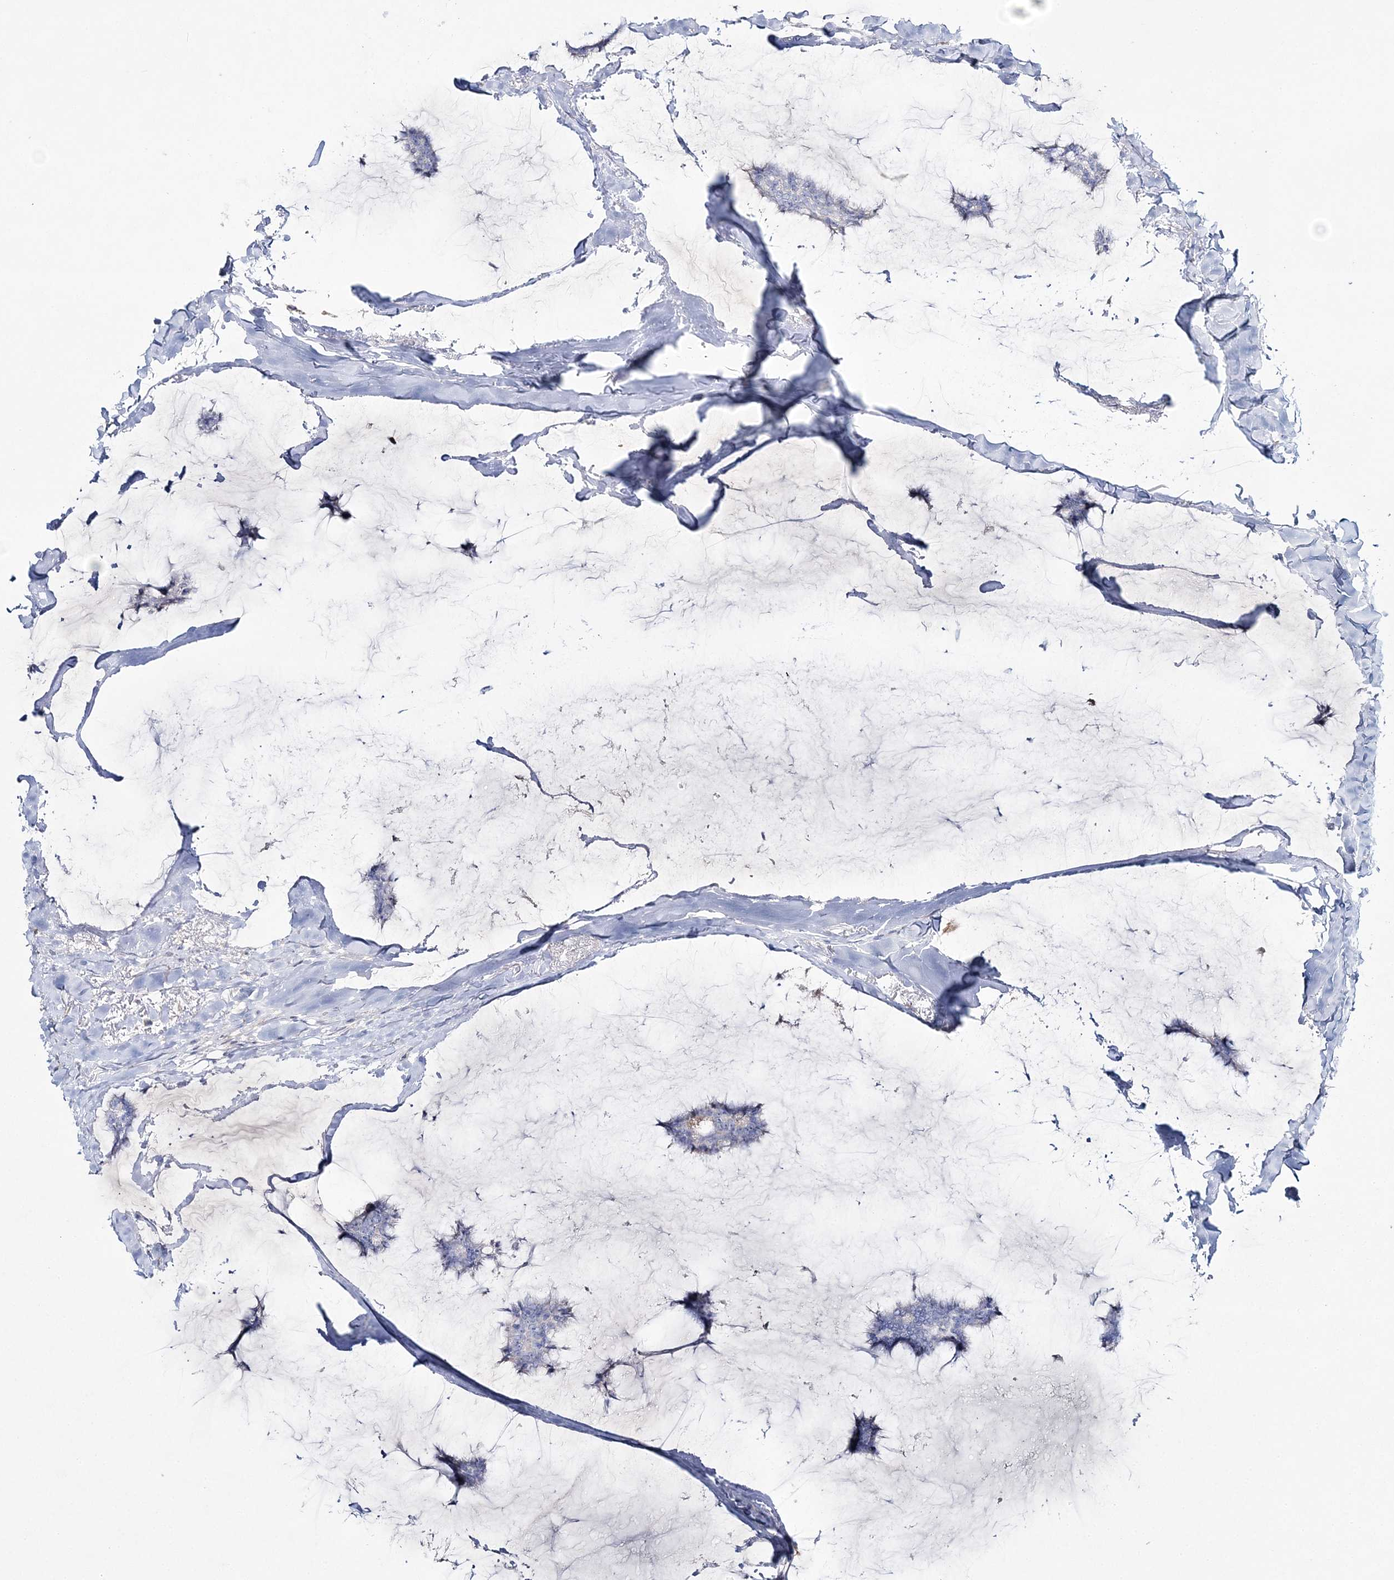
{"staining": {"intensity": "negative", "quantity": "none", "location": "none"}, "tissue": "breast cancer", "cell_type": "Tumor cells", "image_type": "cancer", "snomed": [{"axis": "morphology", "description": "Duct carcinoma"}, {"axis": "topography", "description": "Breast"}], "caption": "The image reveals no significant staining in tumor cells of invasive ductal carcinoma (breast).", "gene": "WDSUB1", "patient": {"sex": "female", "age": 93}}